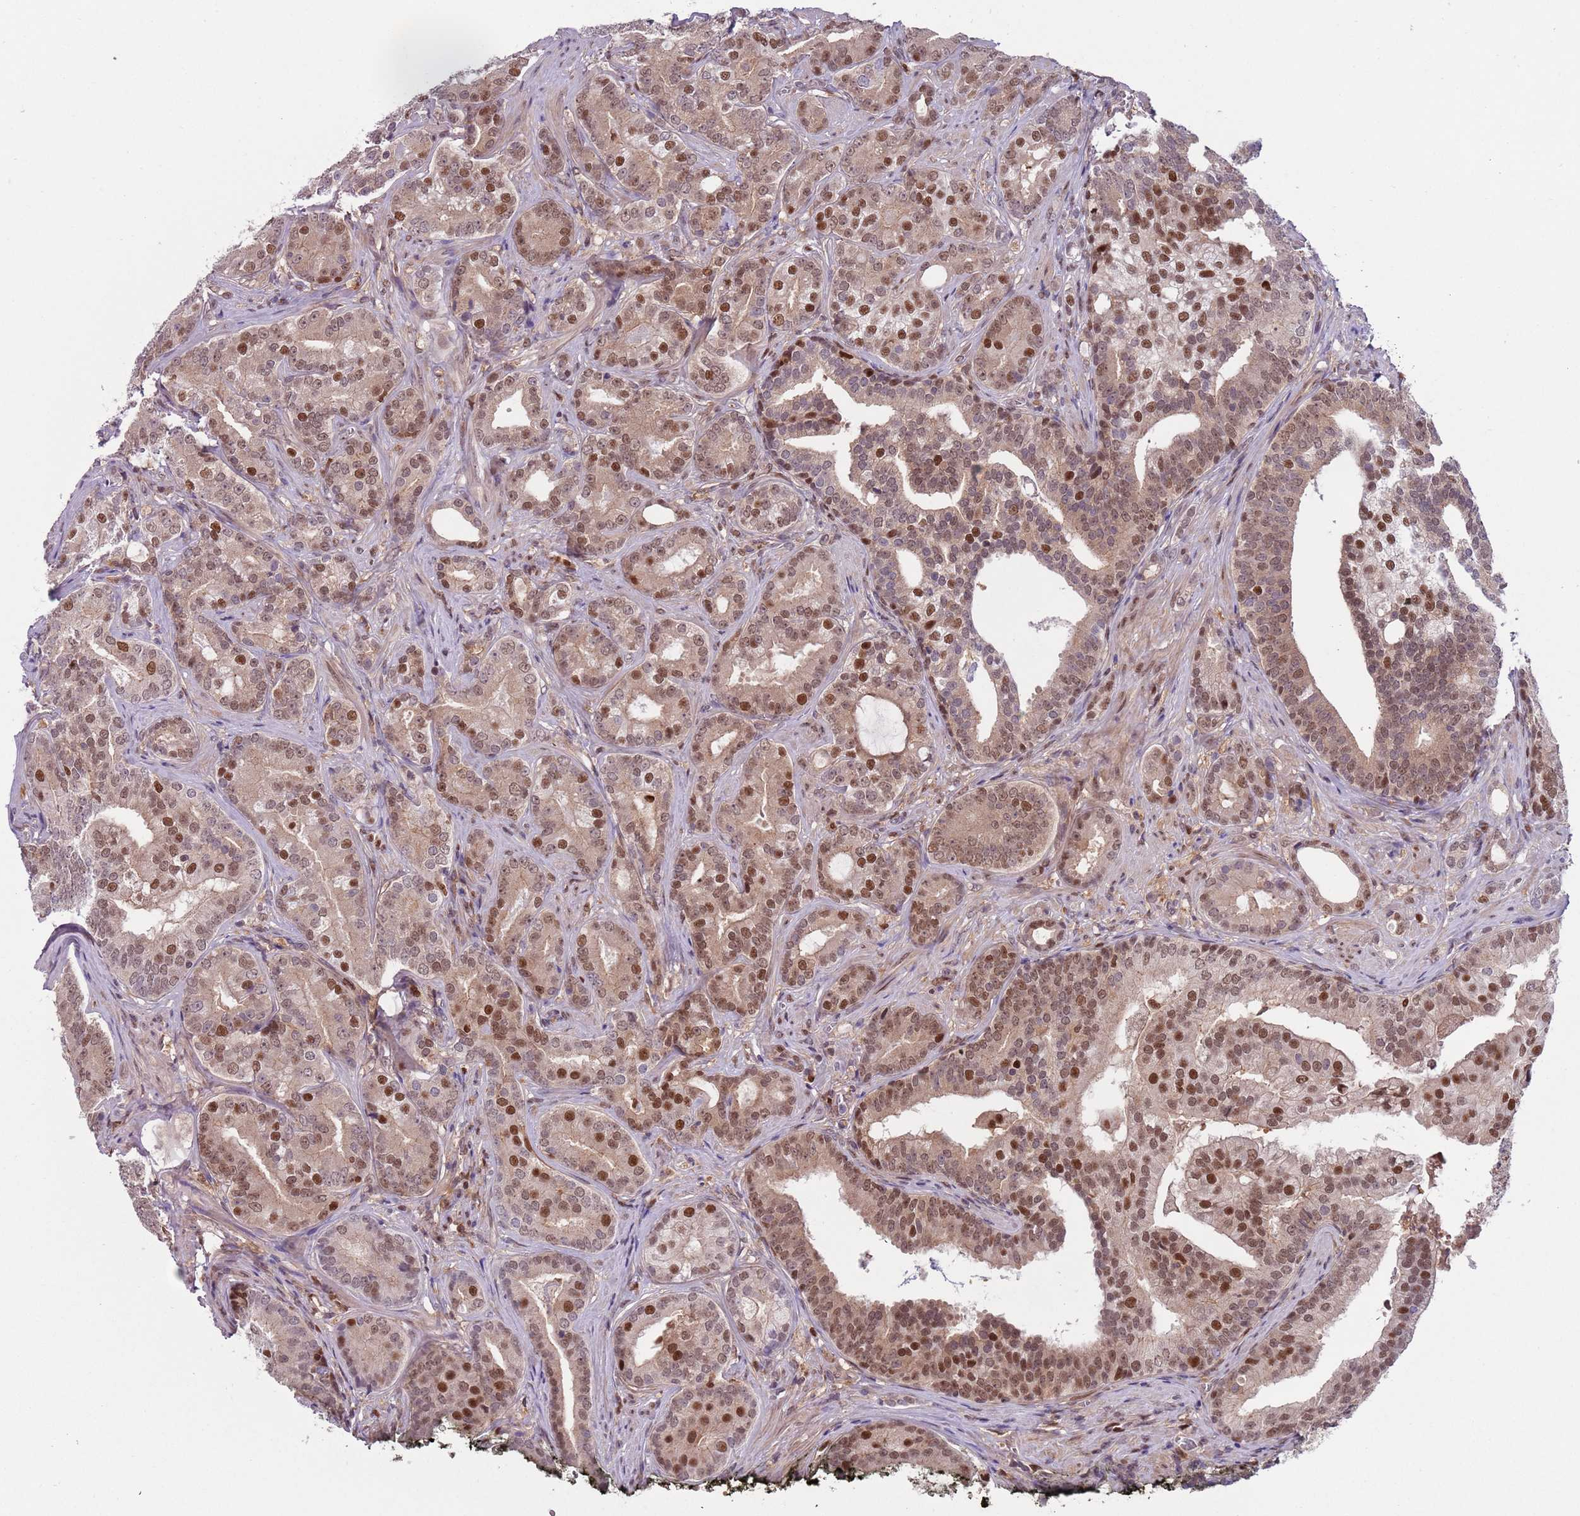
{"staining": {"intensity": "moderate", "quantity": "25%-75%", "location": "nuclear"}, "tissue": "prostate cancer", "cell_type": "Tumor cells", "image_type": "cancer", "snomed": [{"axis": "morphology", "description": "Adenocarcinoma, High grade"}, {"axis": "topography", "description": "Prostate"}], "caption": "Brown immunohistochemical staining in adenocarcinoma (high-grade) (prostate) demonstrates moderate nuclear expression in about 25%-75% of tumor cells. Nuclei are stained in blue.", "gene": "RMND5B", "patient": {"sex": "male", "age": 55}}